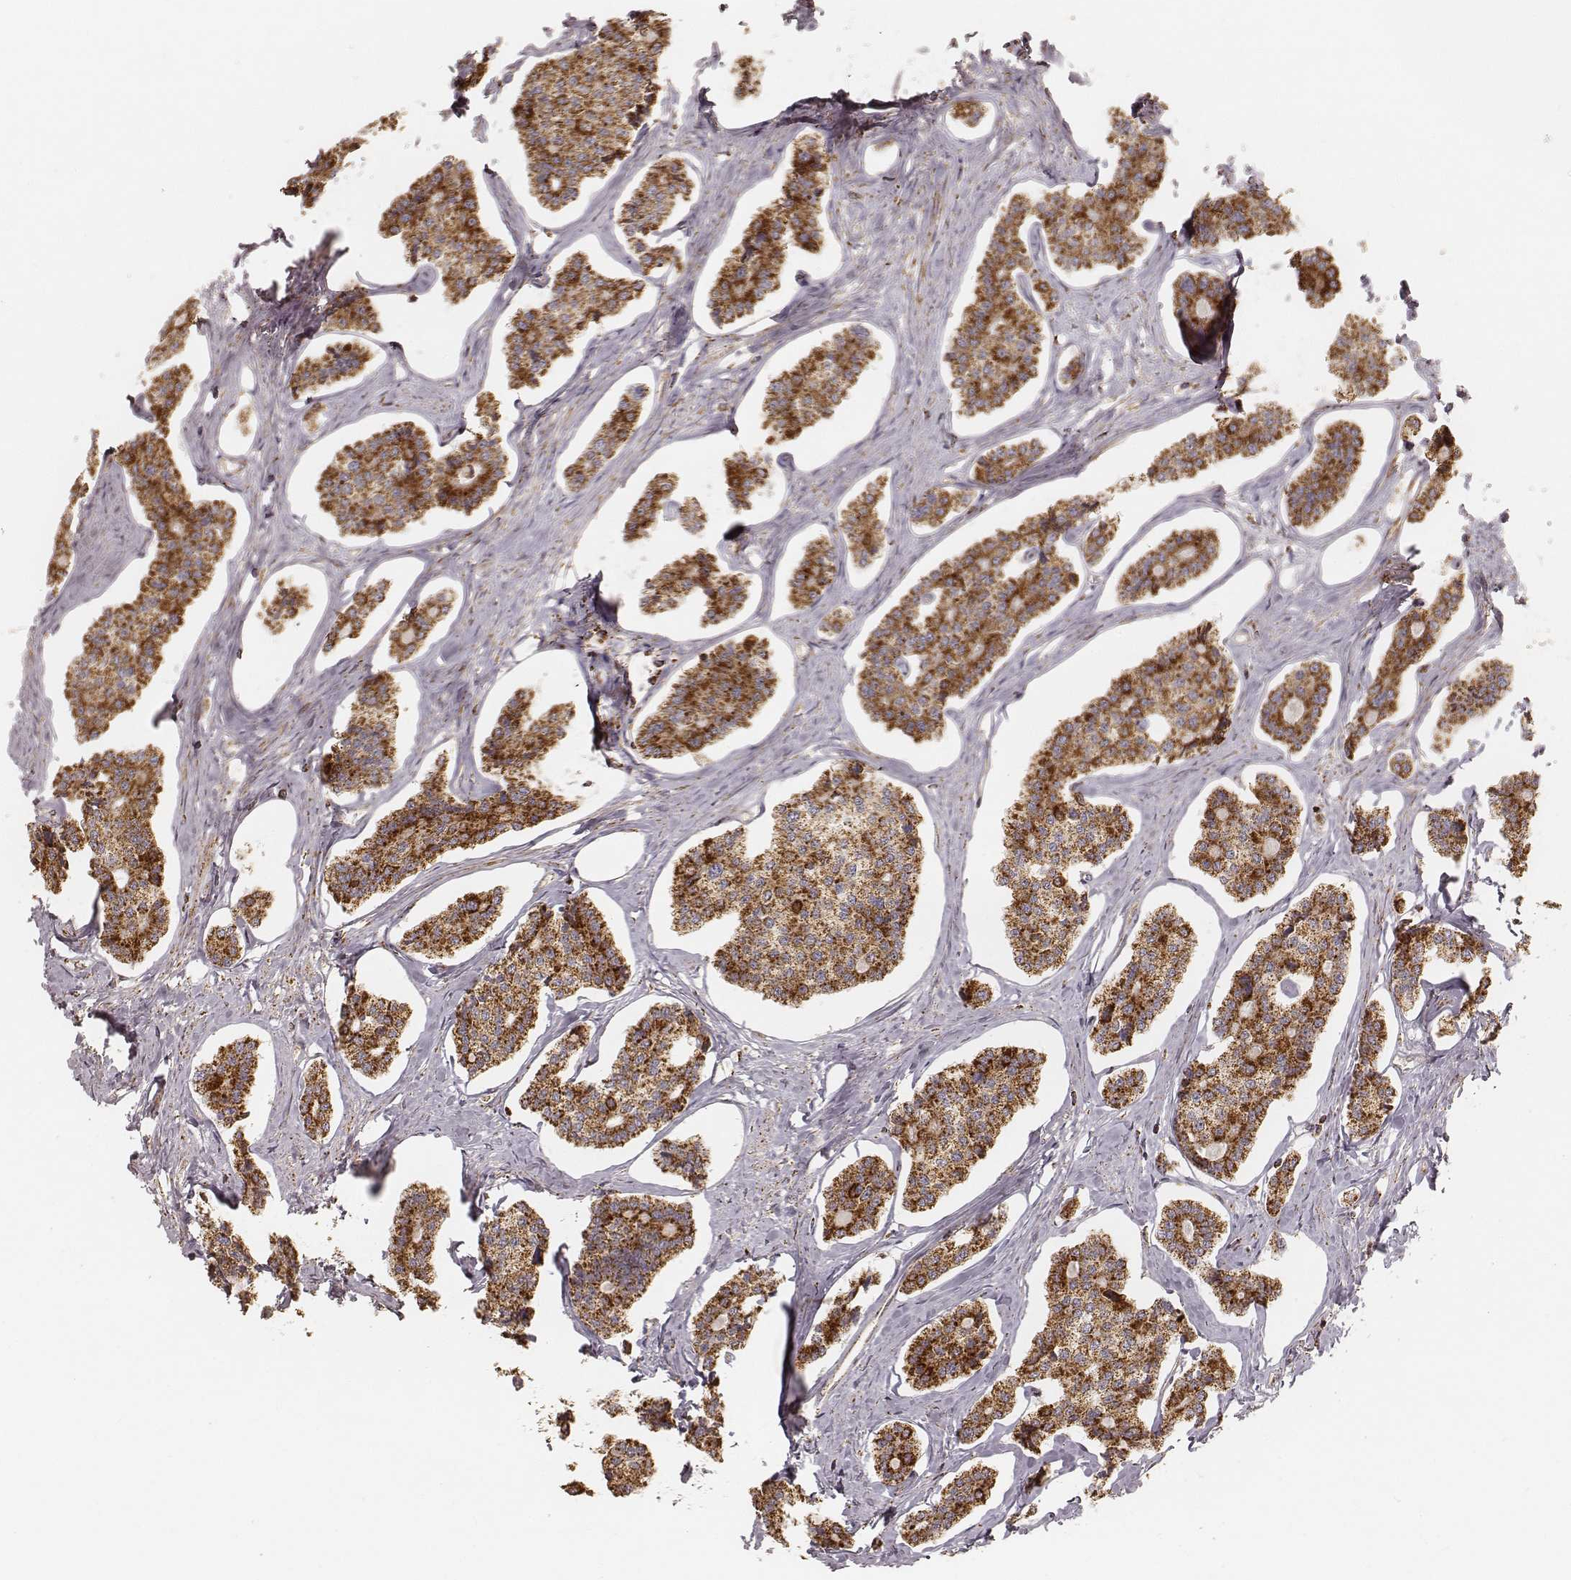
{"staining": {"intensity": "strong", "quantity": ">75%", "location": "cytoplasmic/membranous"}, "tissue": "carcinoid", "cell_type": "Tumor cells", "image_type": "cancer", "snomed": [{"axis": "morphology", "description": "Carcinoid, malignant, NOS"}, {"axis": "topography", "description": "Small intestine"}], "caption": "Immunohistochemistry of carcinoid shows high levels of strong cytoplasmic/membranous positivity in approximately >75% of tumor cells. (brown staining indicates protein expression, while blue staining denotes nuclei).", "gene": "CS", "patient": {"sex": "female", "age": 65}}